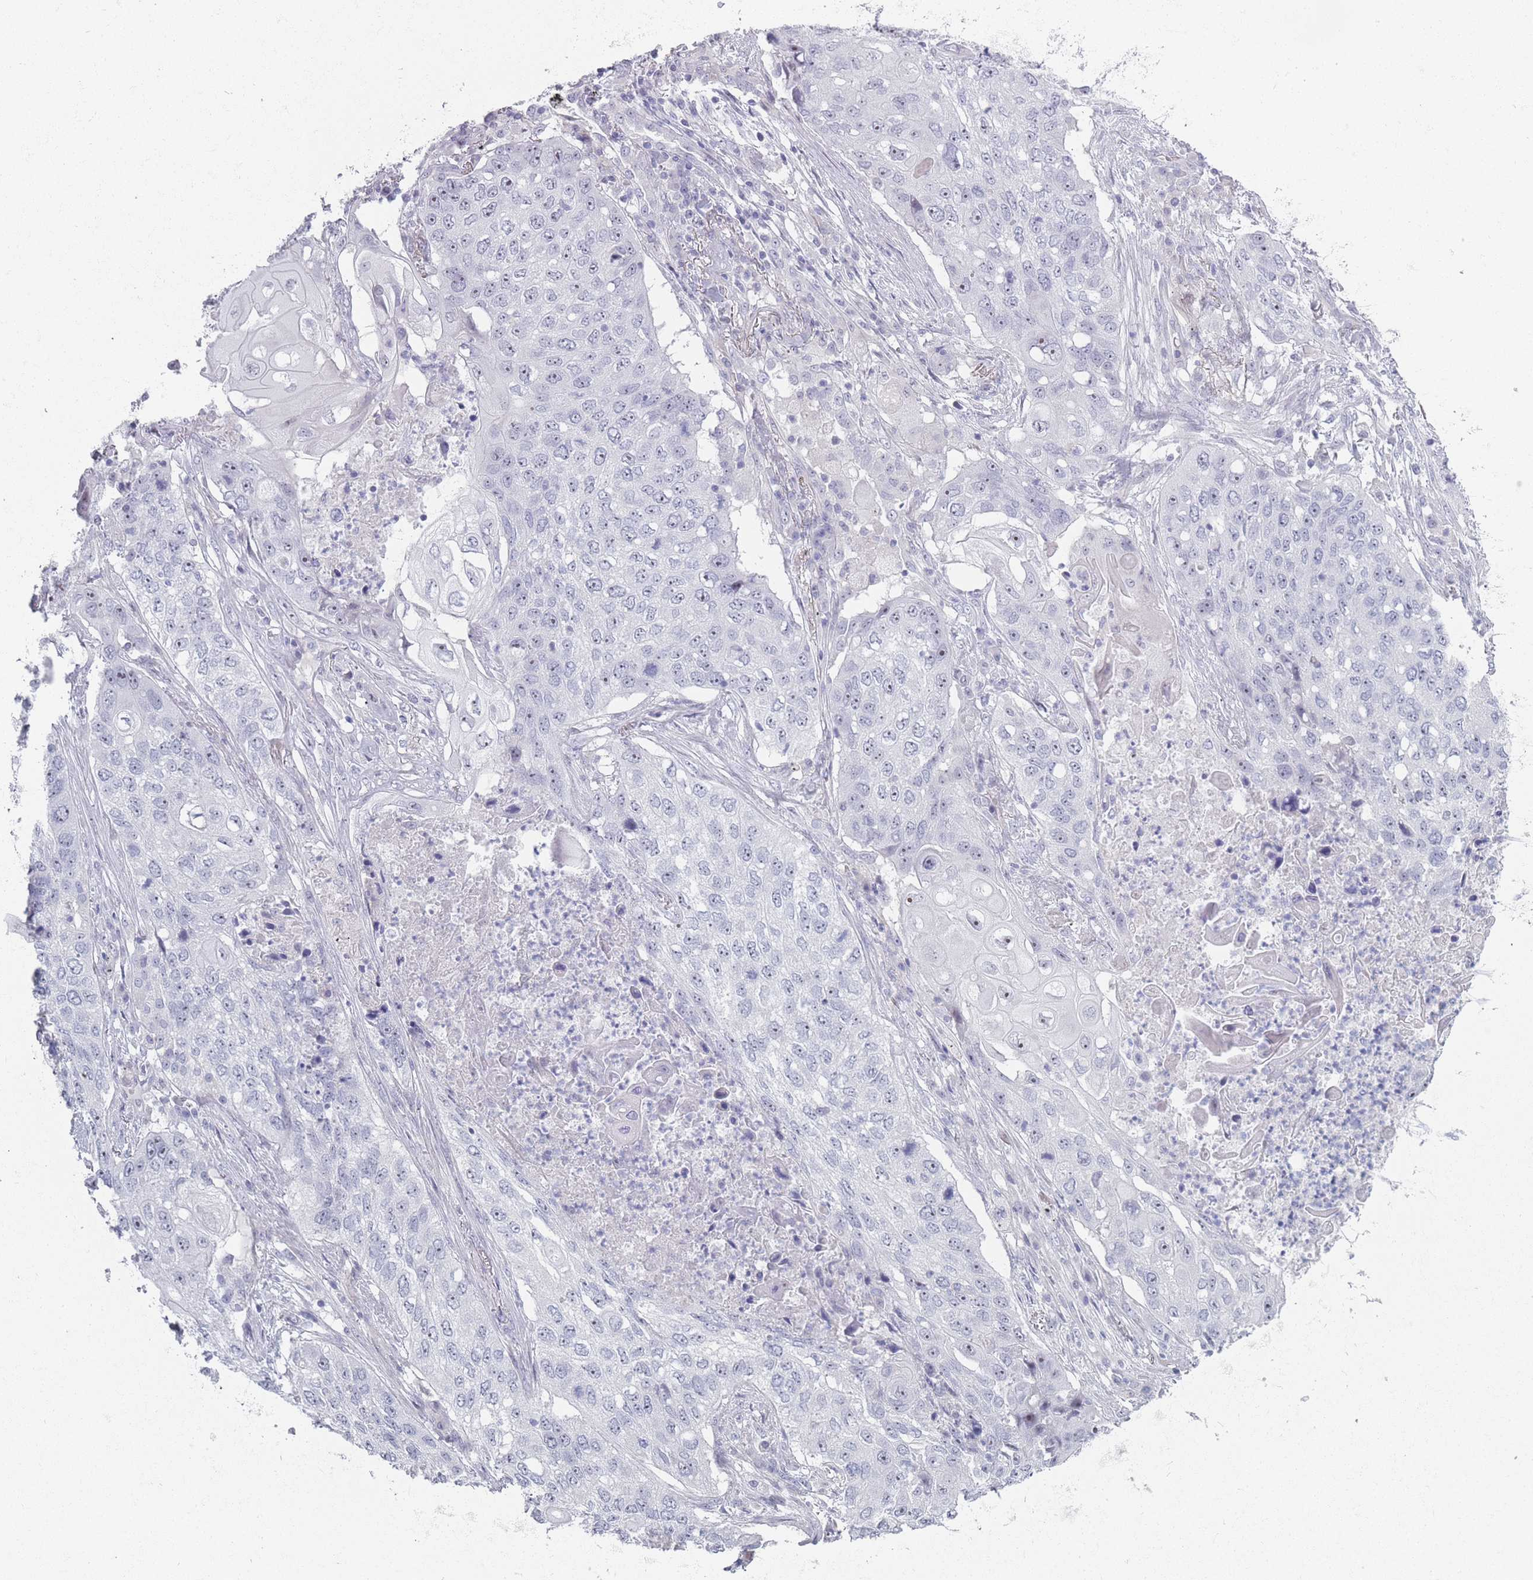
{"staining": {"intensity": "negative", "quantity": "none", "location": "none"}, "tissue": "lung cancer", "cell_type": "Tumor cells", "image_type": "cancer", "snomed": [{"axis": "morphology", "description": "Squamous cell carcinoma, NOS"}, {"axis": "topography", "description": "Lung"}], "caption": "Micrograph shows no protein positivity in tumor cells of lung cancer (squamous cell carcinoma) tissue.", "gene": "ROS1", "patient": {"sex": "female", "age": 63}}